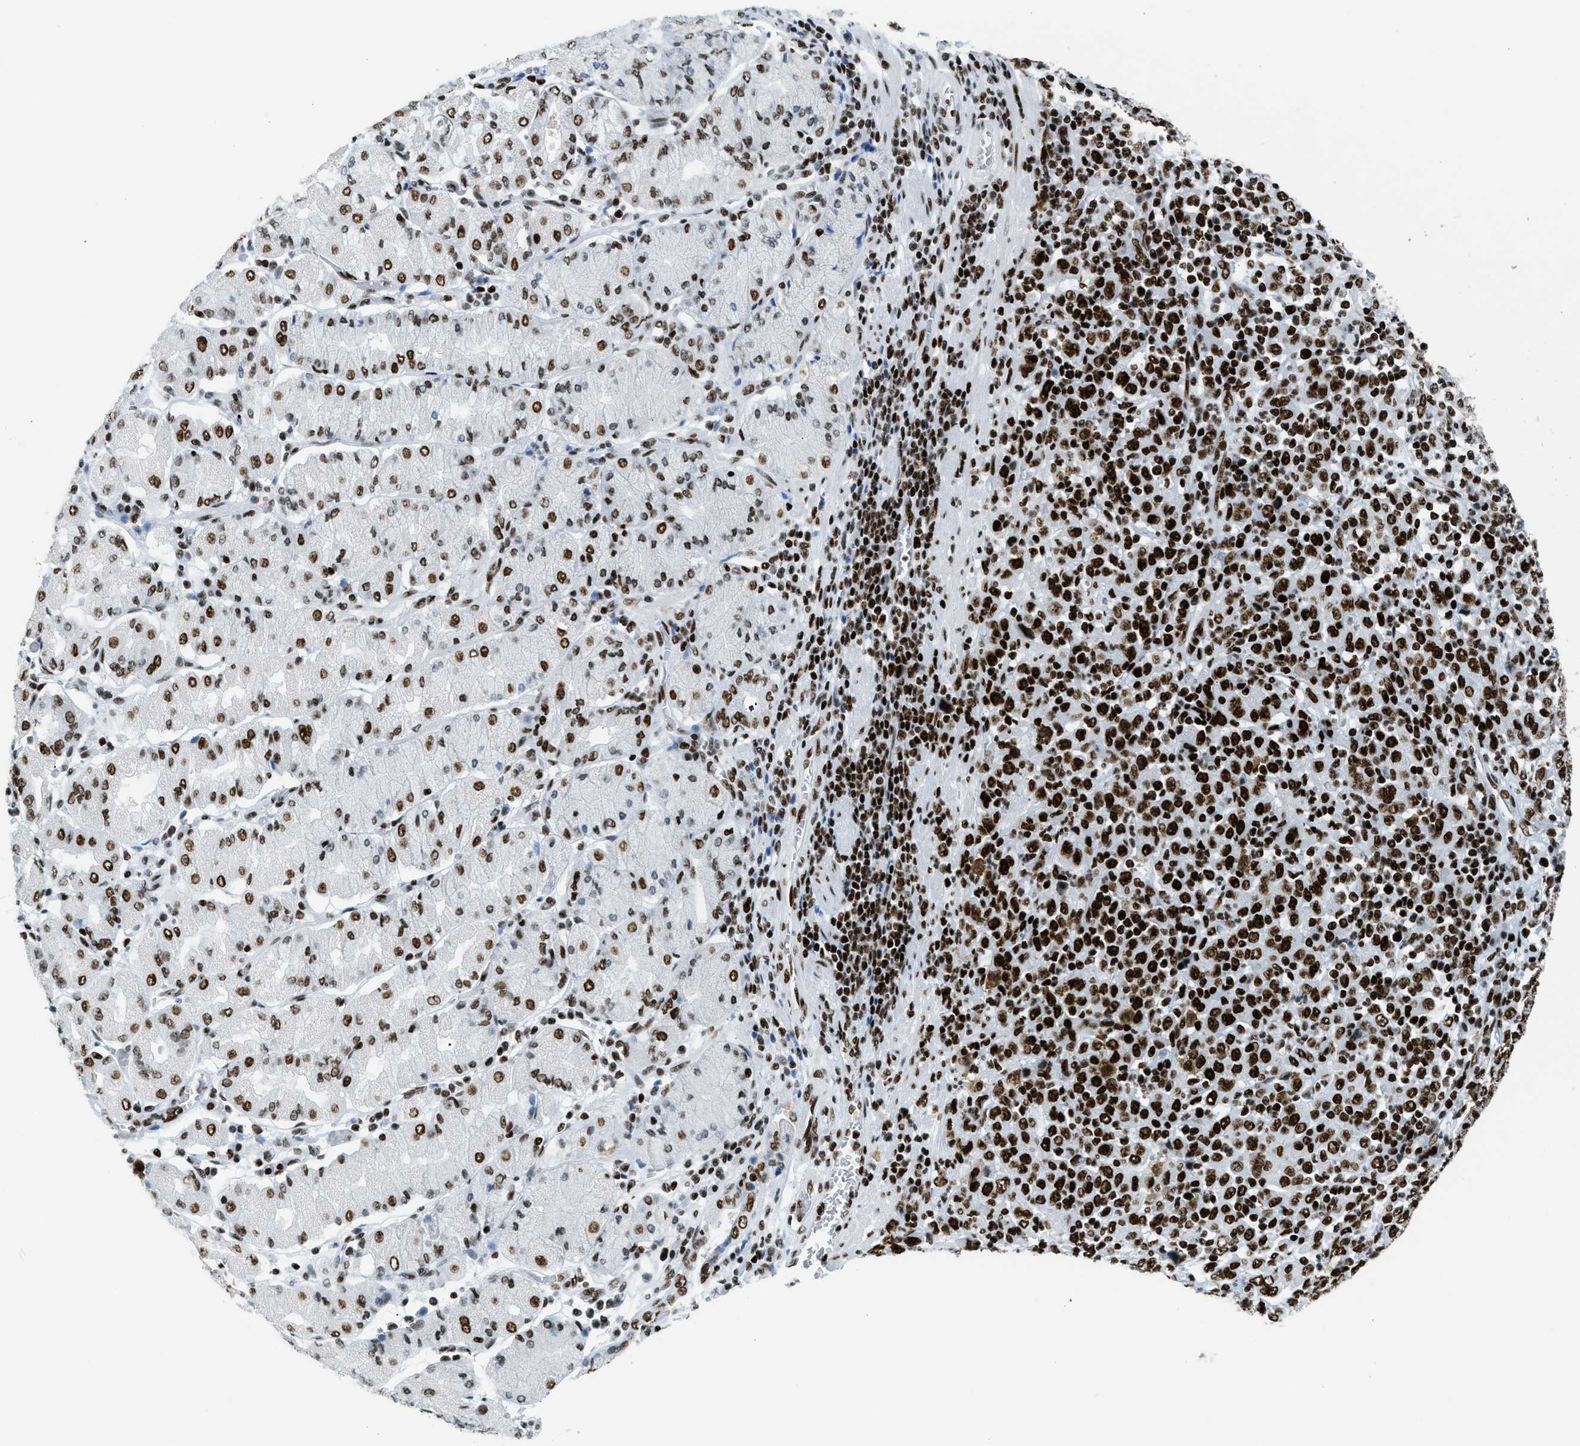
{"staining": {"intensity": "strong", "quantity": ">75%", "location": "nuclear"}, "tissue": "stomach cancer", "cell_type": "Tumor cells", "image_type": "cancer", "snomed": [{"axis": "morphology", "description": "Normal tissue, NOS"}, {"axis": "morphology", "description": "Adenocarcinoma, NOS"}, {"axis": "topography", "description": "Stomach, upper"}, {"axis": "topography", "description": "Stomach"}], "caption": "About >75% of tumor cells in adenocarcinoma (stomach) reveal strong nuclear protein staining as visualized by brown immunohistochemical staining.", "gene": "PIF1", "patient": {"sex": "male", "age": 59}}